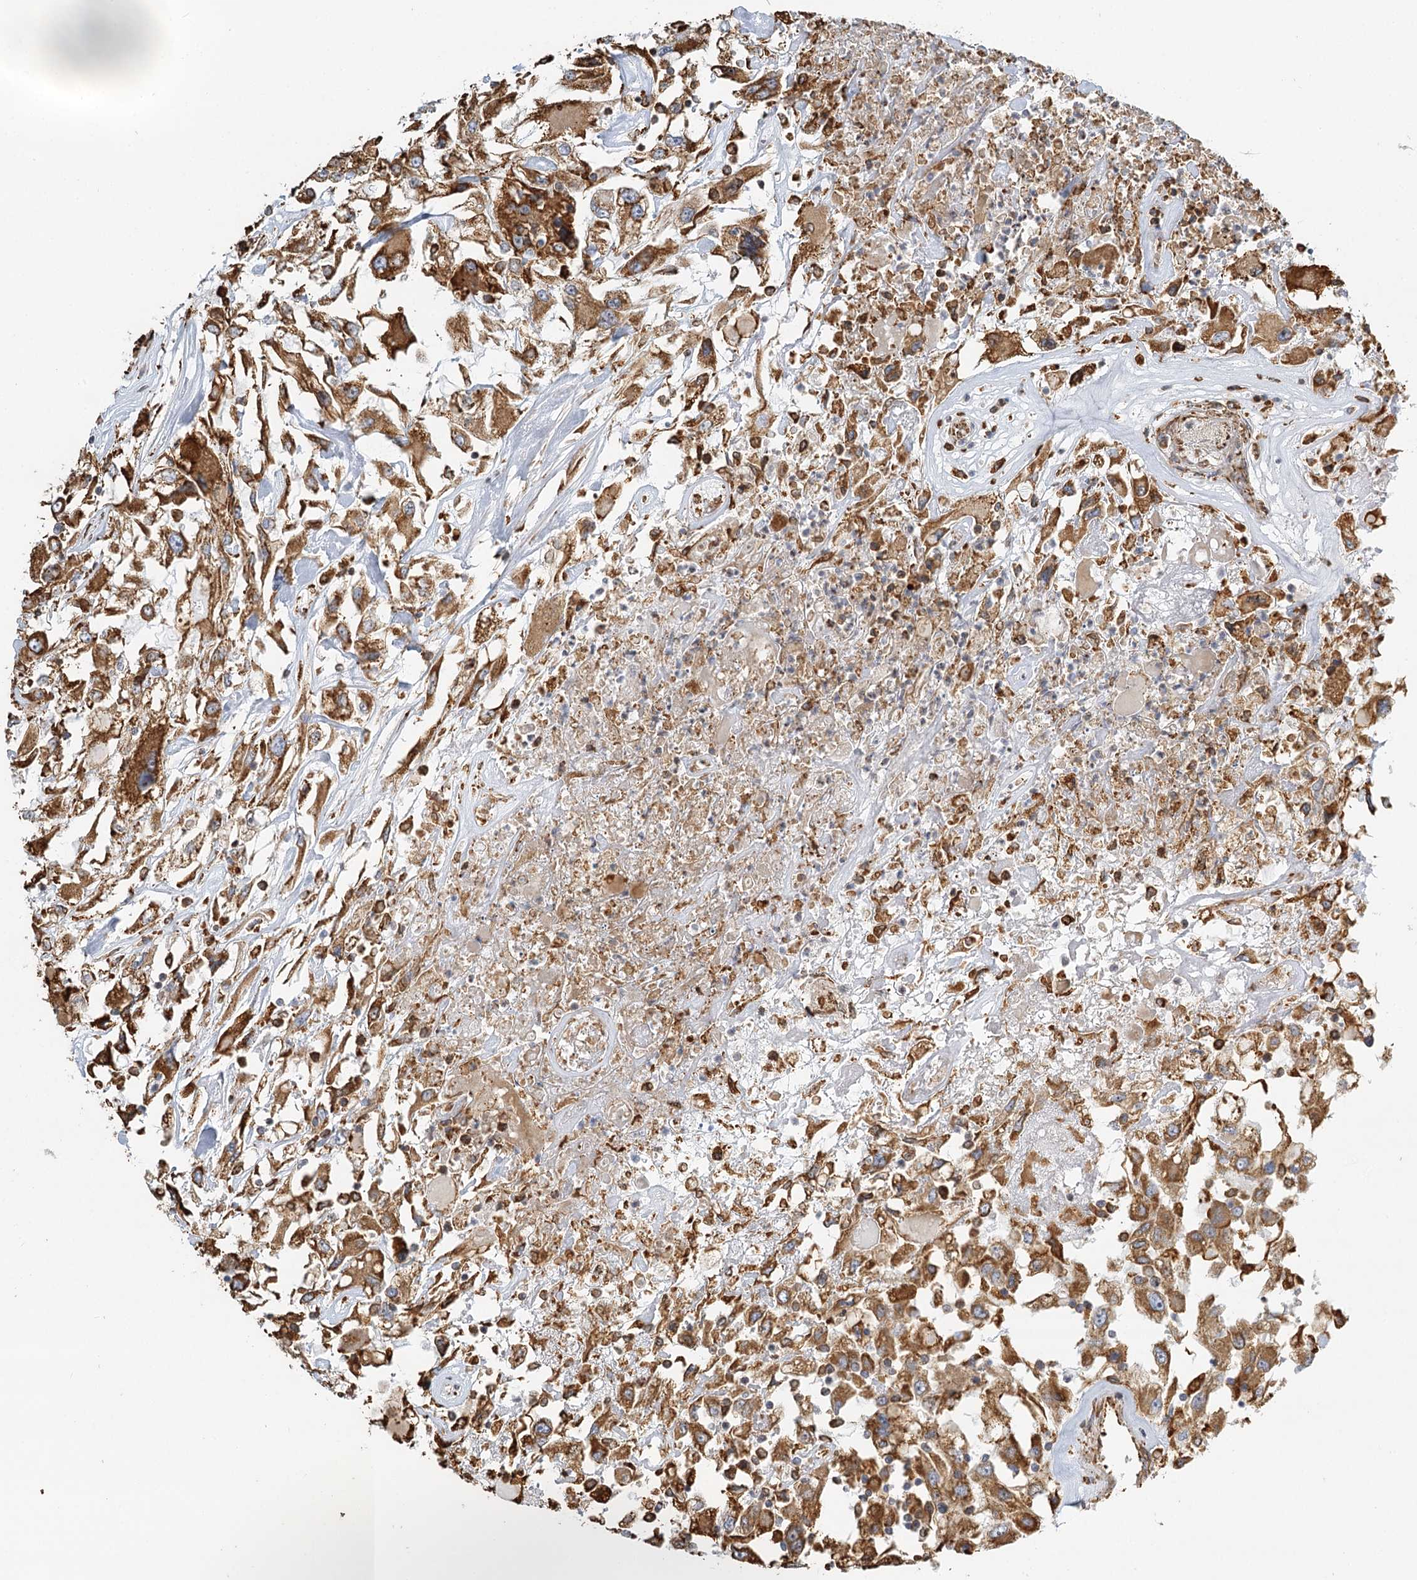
{"staining": {"intensity": "strong", "quantity": ">75%", "location": "cytoplasmic/membranous"}, "tissue": "renal cancer", "cell_type": "Tumor cells", "image_type": "cancer", "snomed": [{"axis": "morphology", "description": "Adenocarcinoma, NOS"}, {"axis": "topography", "description": "Kidney"}], "caption": "Renal cancer stained with DAB immunohistochemistry displays high levels of strong cytoplasmic/membranous staining in approximately >75% of tumor cells.", "gene": "TAS1R1", "patient": {"sex": "female", "age": 52}}